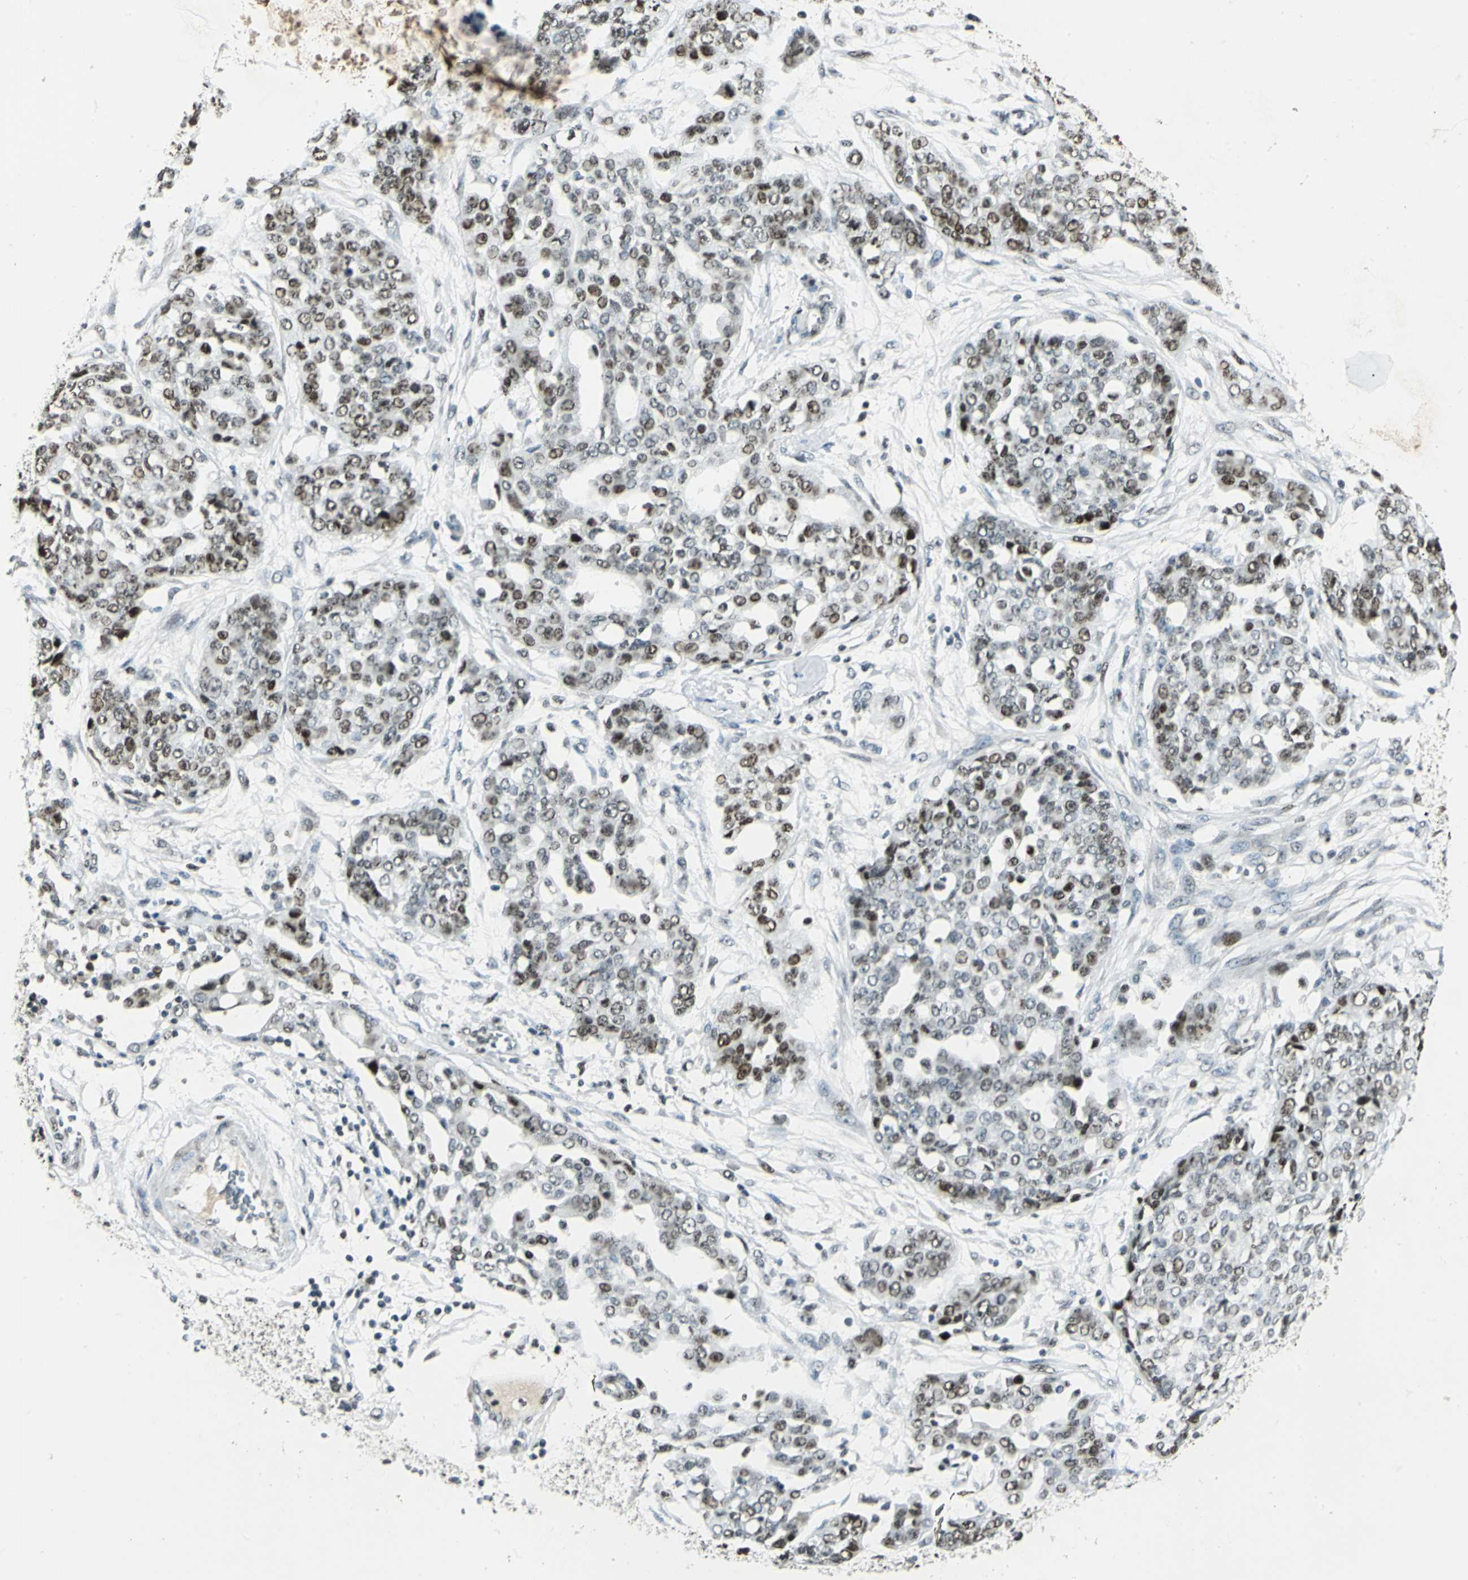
{"staining": {"intensity": "moderate", "quantity": "25%-75%", "location": "nuclear"}, "tissue": "ovarian cancer", "cell_type": "Tumor cells", "image_type": "cancer", "snomed": [{"axis": "morphology", "description": "Cystadenocarcinoma, serous, NOS"}, {"axis": "topography", "description": "Soft tissue"}, {"axis": "topography", "description": "Ovary"}], "caption": "Ovarian serous cystadenocarcinoma stained with IHC reveals moderate nuclear positivity in approximately 25%-75% of tumor cells. The staining was performed using DAB, with brown indicating positive protein expression. Nuclei are stained blue with hematoxylin.", "gene": "MCM4", "patient": {"sex": "female", "age": 57}}